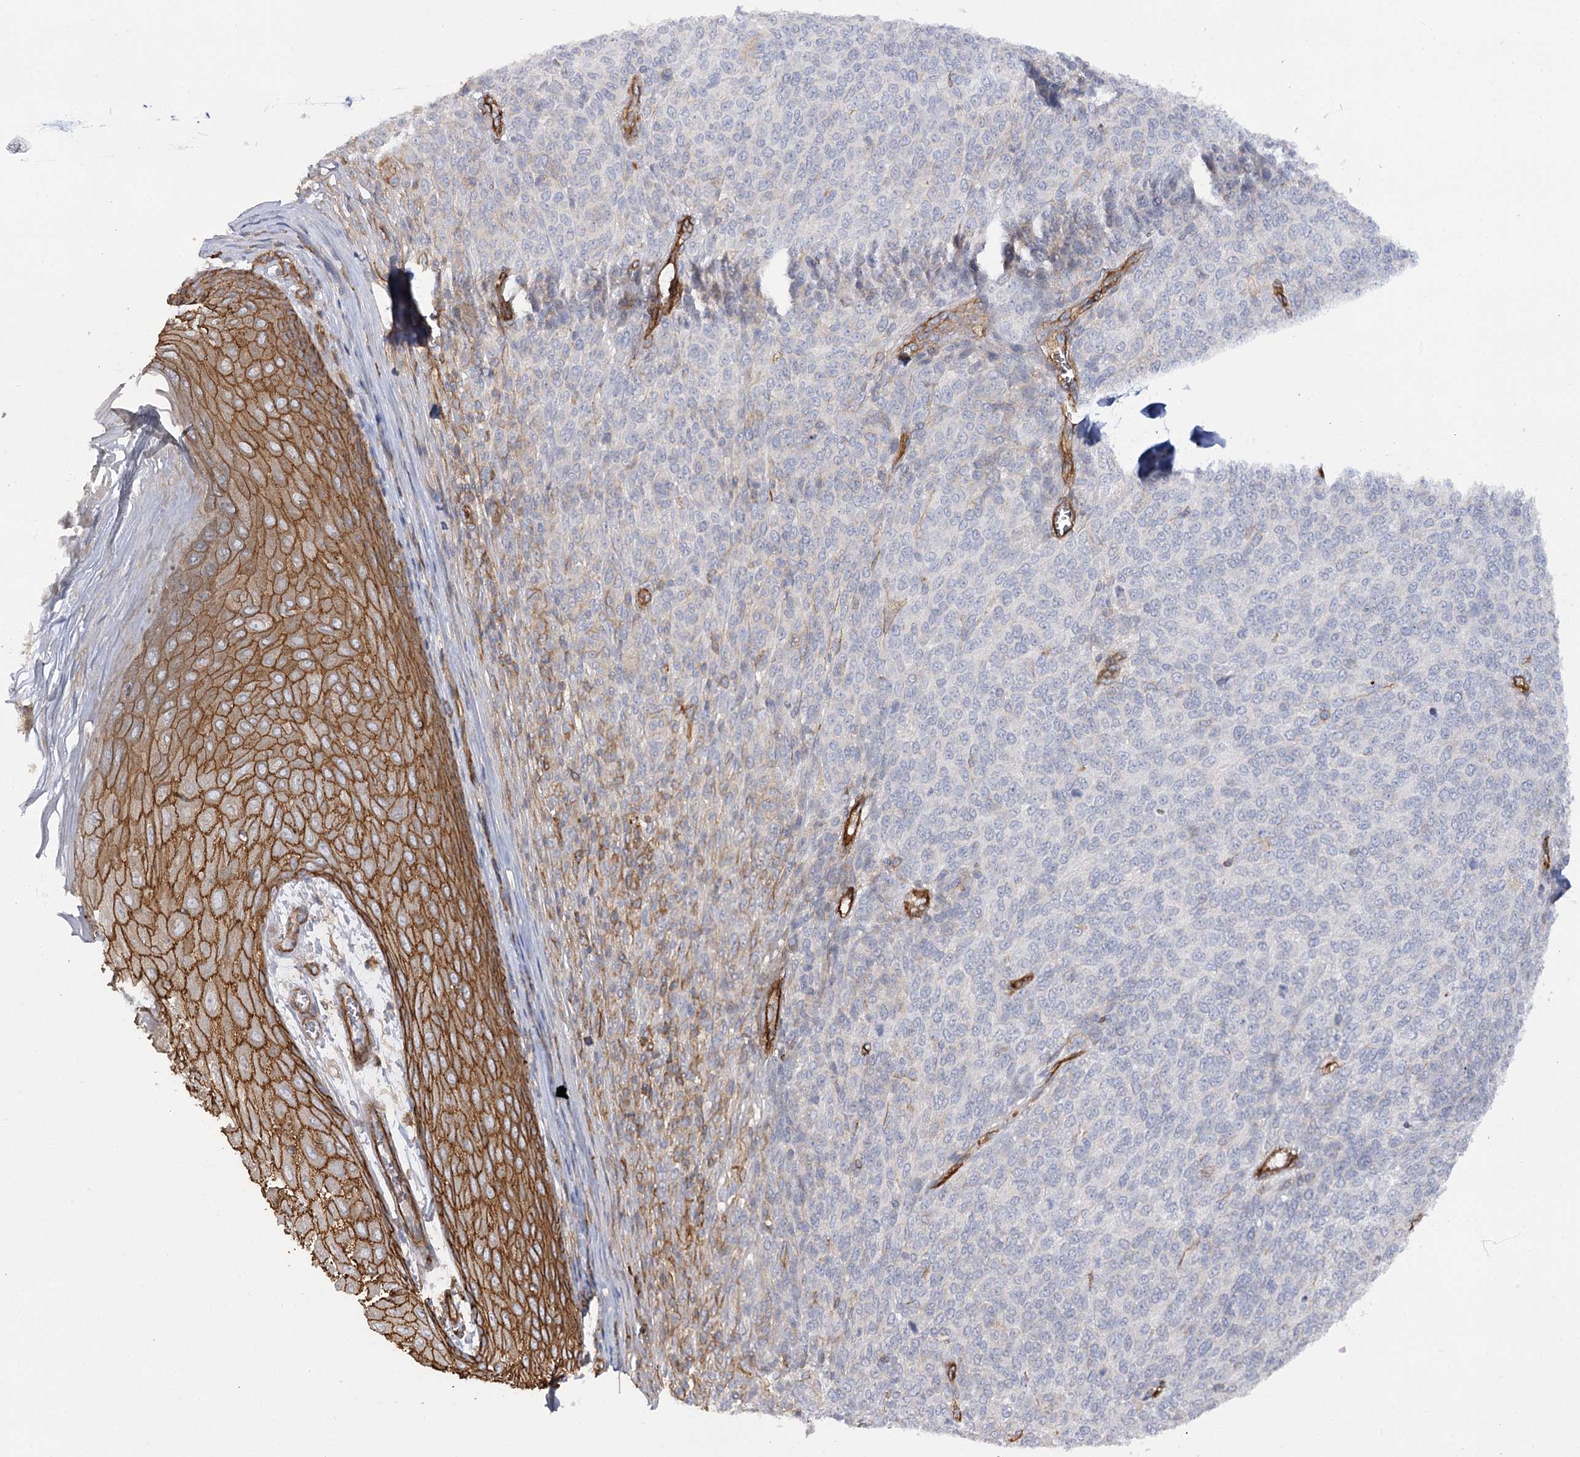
{"staining": {"intensity": "negative", "quantity": "none", "location": "none"}, "tissue": "melanoma", "cell_type": "Tumor cells", "image_type": "cancer", "snomed": [{"axis": "morphology", "description": "Malignant melanoma, NOS"}, {"axis": "topography", "description": "Skin"}], "caption": "High magnification brightfield microscopy of melanoma stained with DAB (brown) and counterstained with hematoxylin (blue): tumor cells show no significant expression.", "gene": "SYNPO2", "patient": {"sex": "male", "age": 49}}